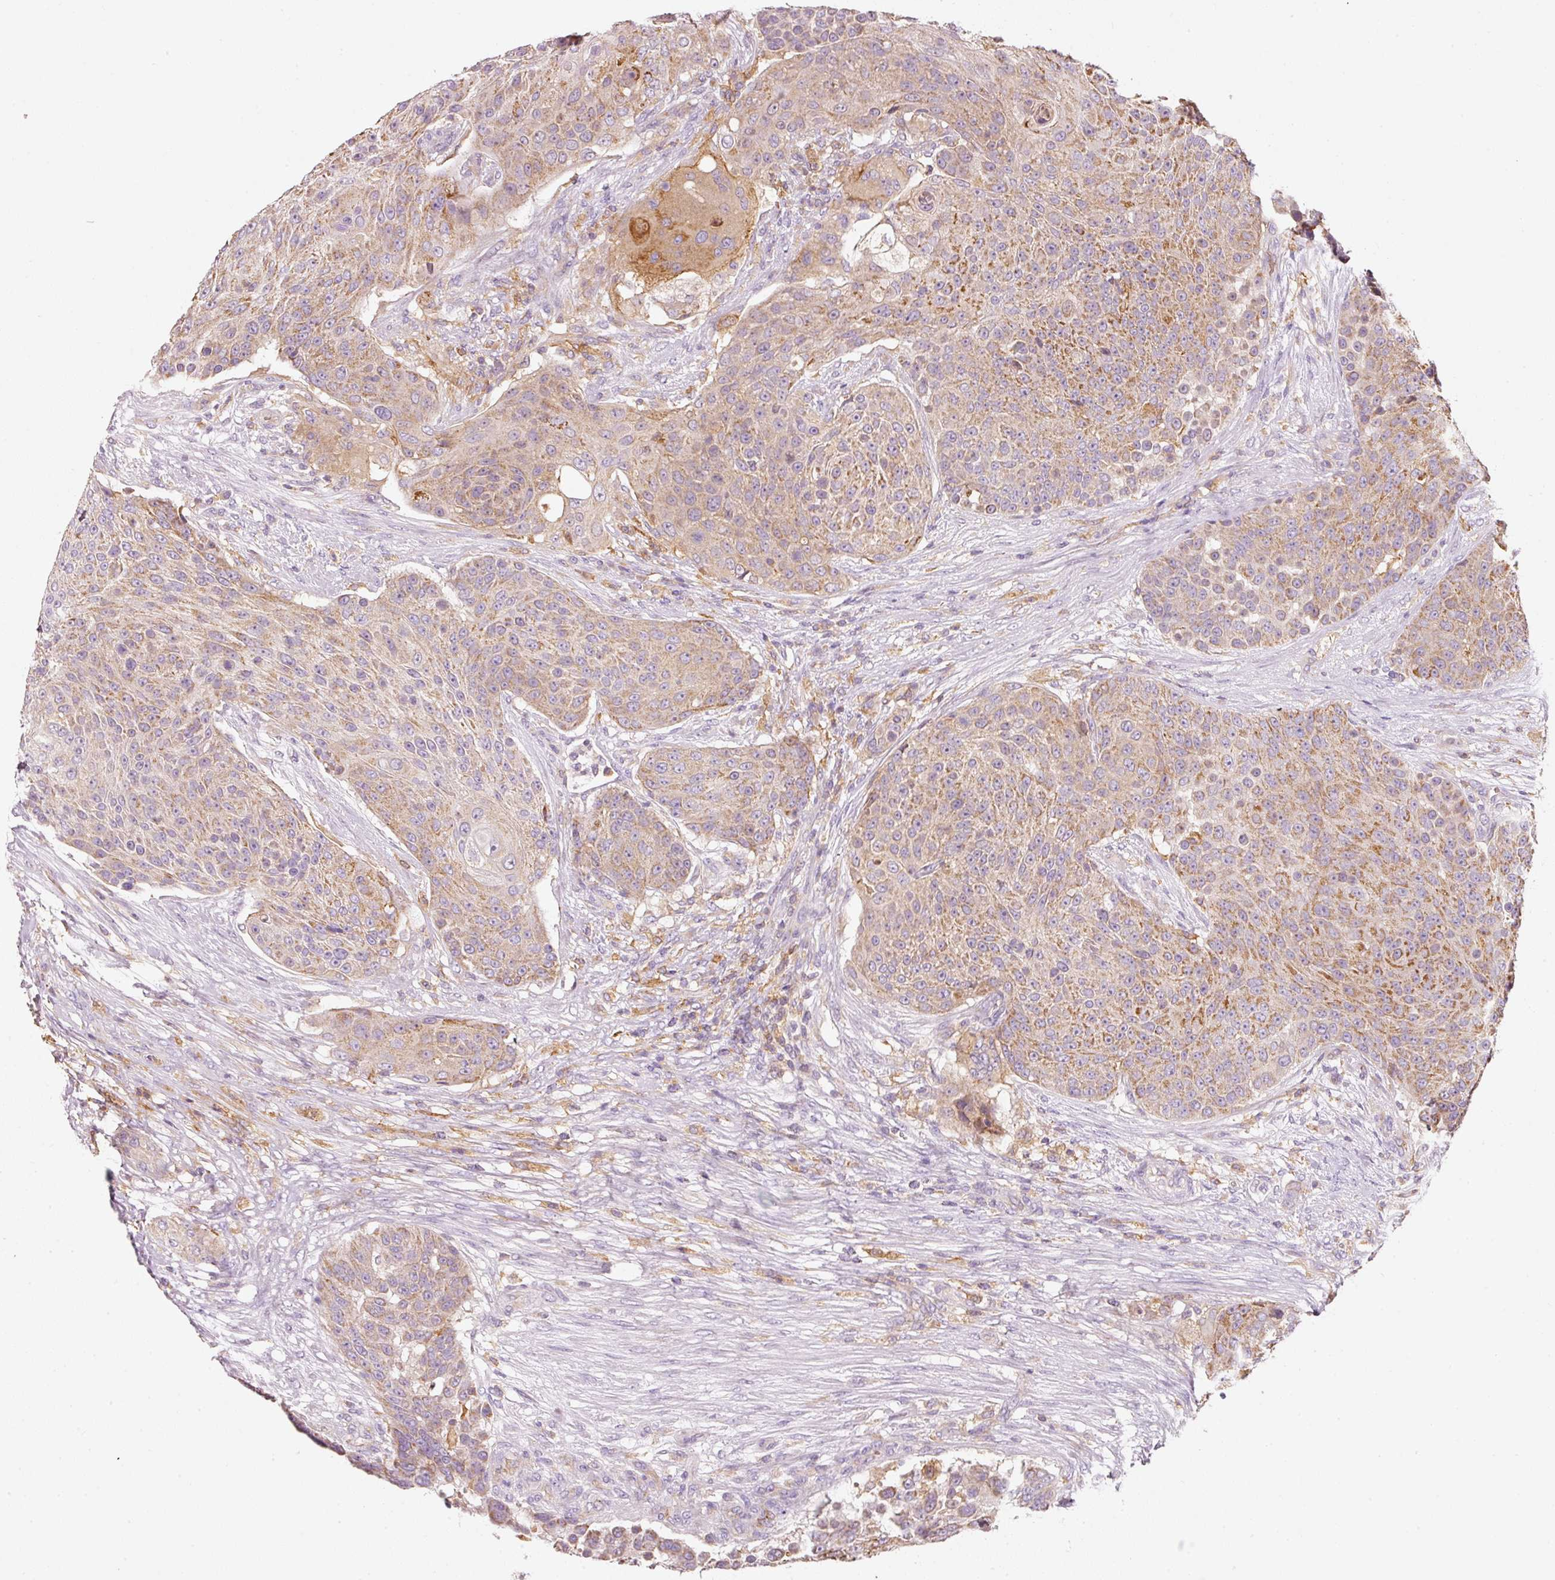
{"staining": {"intensity": "moderate", "quantity": "25%-75%", "location": "cytoplasmic/membranous"}, "tissue": "urothelial cancer", "cell_type": "Tumor cells", "image_type": "cancer", "snomed": [{"axis": "morphology", "description": "Urothelial carcinoma, High grade"}, {"axis": "topography", "description": "Urinary bladder"}], "caption": "Protein staining of high-grade urothelial carcinoma tissue demonstrates moderate cytoplasmic/membranous staining in approximately 25%-75% of tumor cells.", "gene": "IQGAP2", "patient": {"sex": "female", "age": 63}}